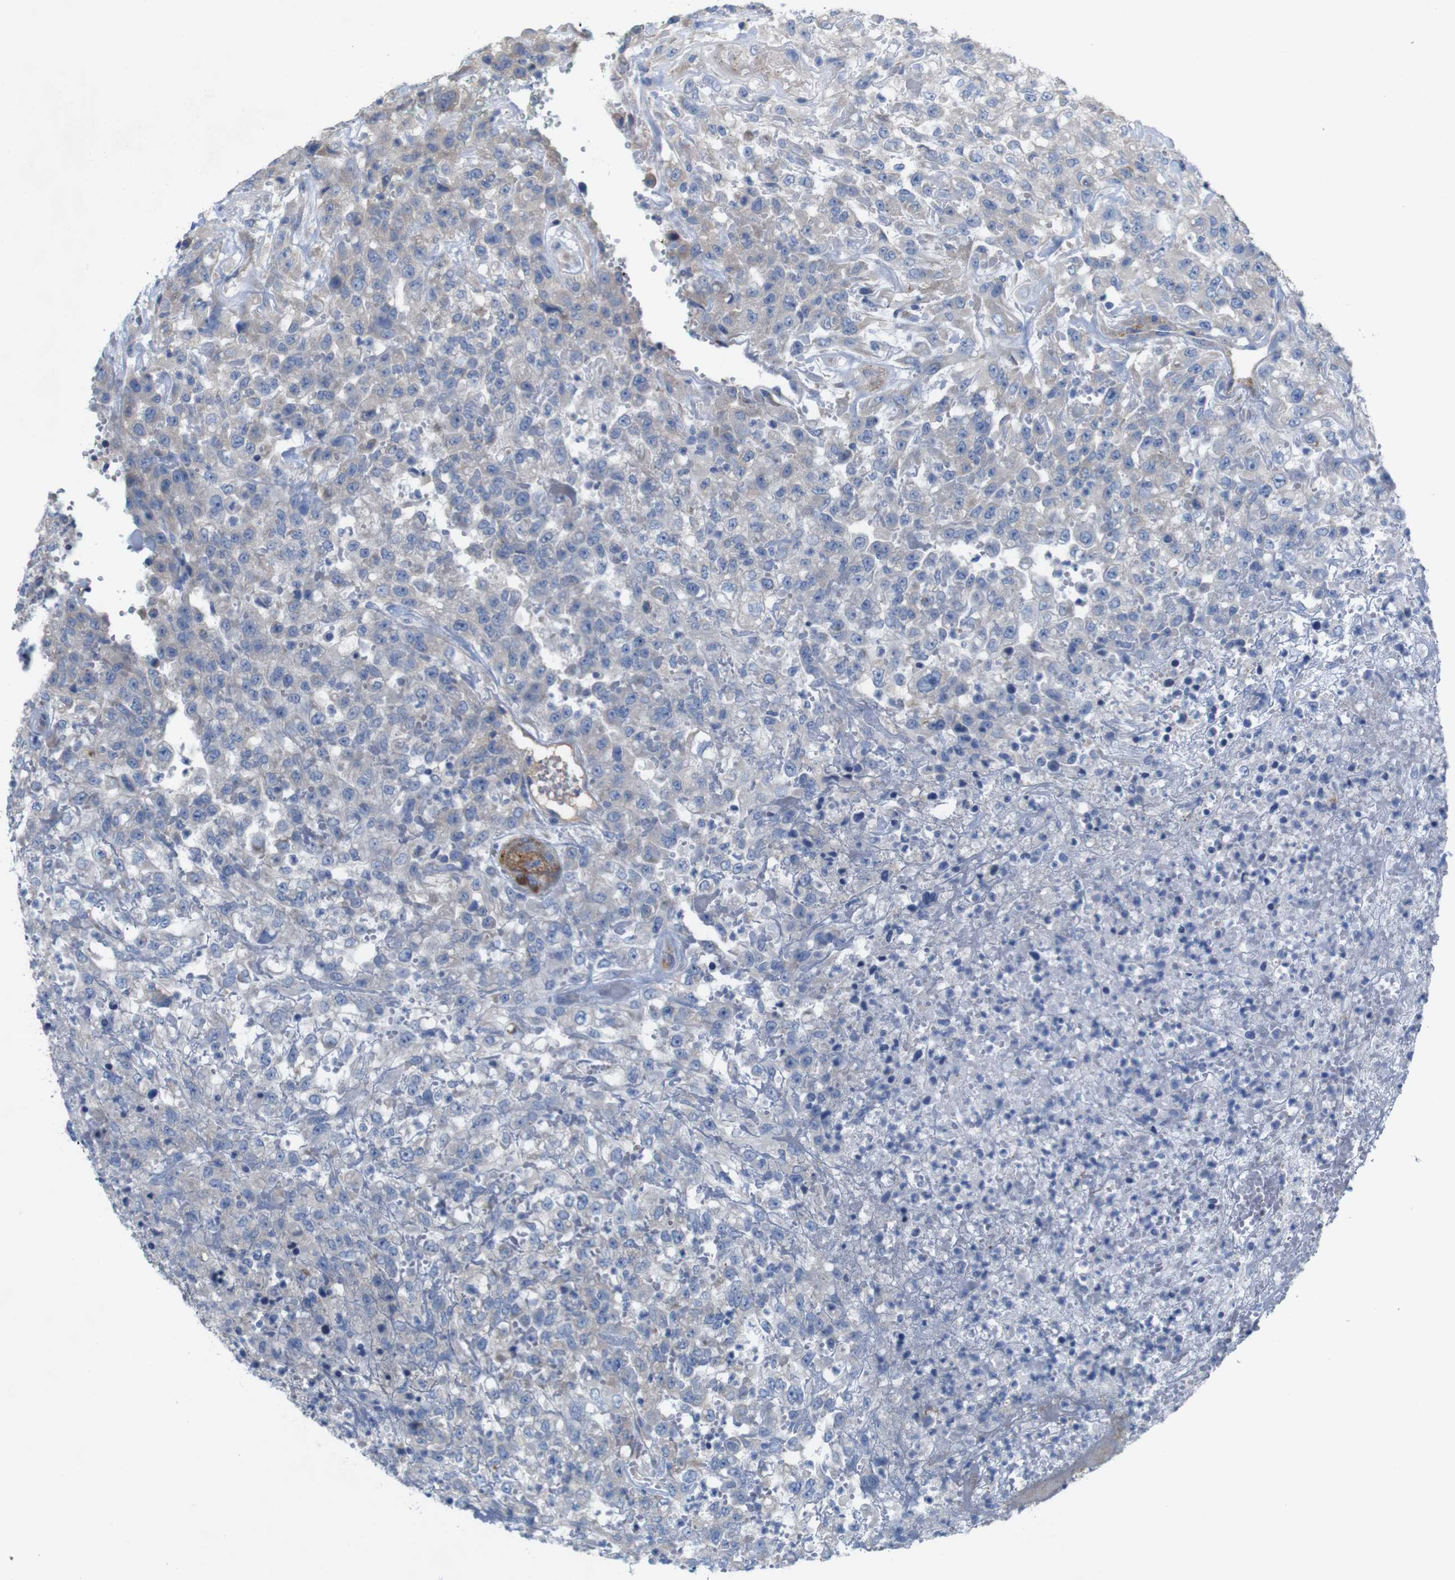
{"staining": {"intensity": "negative", "quantity": "none", "location": "none"}, "tissue": "urothelial cancer", "cell_type": "Tumor cells", "image_type": "cancer", "snomed": [{"axis": "morphology", "description": "Urothelial carcinoma, High grade"}, {"axis": "topography", "description": "Urinary bladder"}], "caption": "The histopathology image exhibits no significant positivity in tumor cells of urothelial carcinoma (high-grade). (DAB immunohistochemistry visualized using brightfield microscopy, high magnification).", "gene": "MYEOV", "patient": {"sex": "male", "age": 46}}